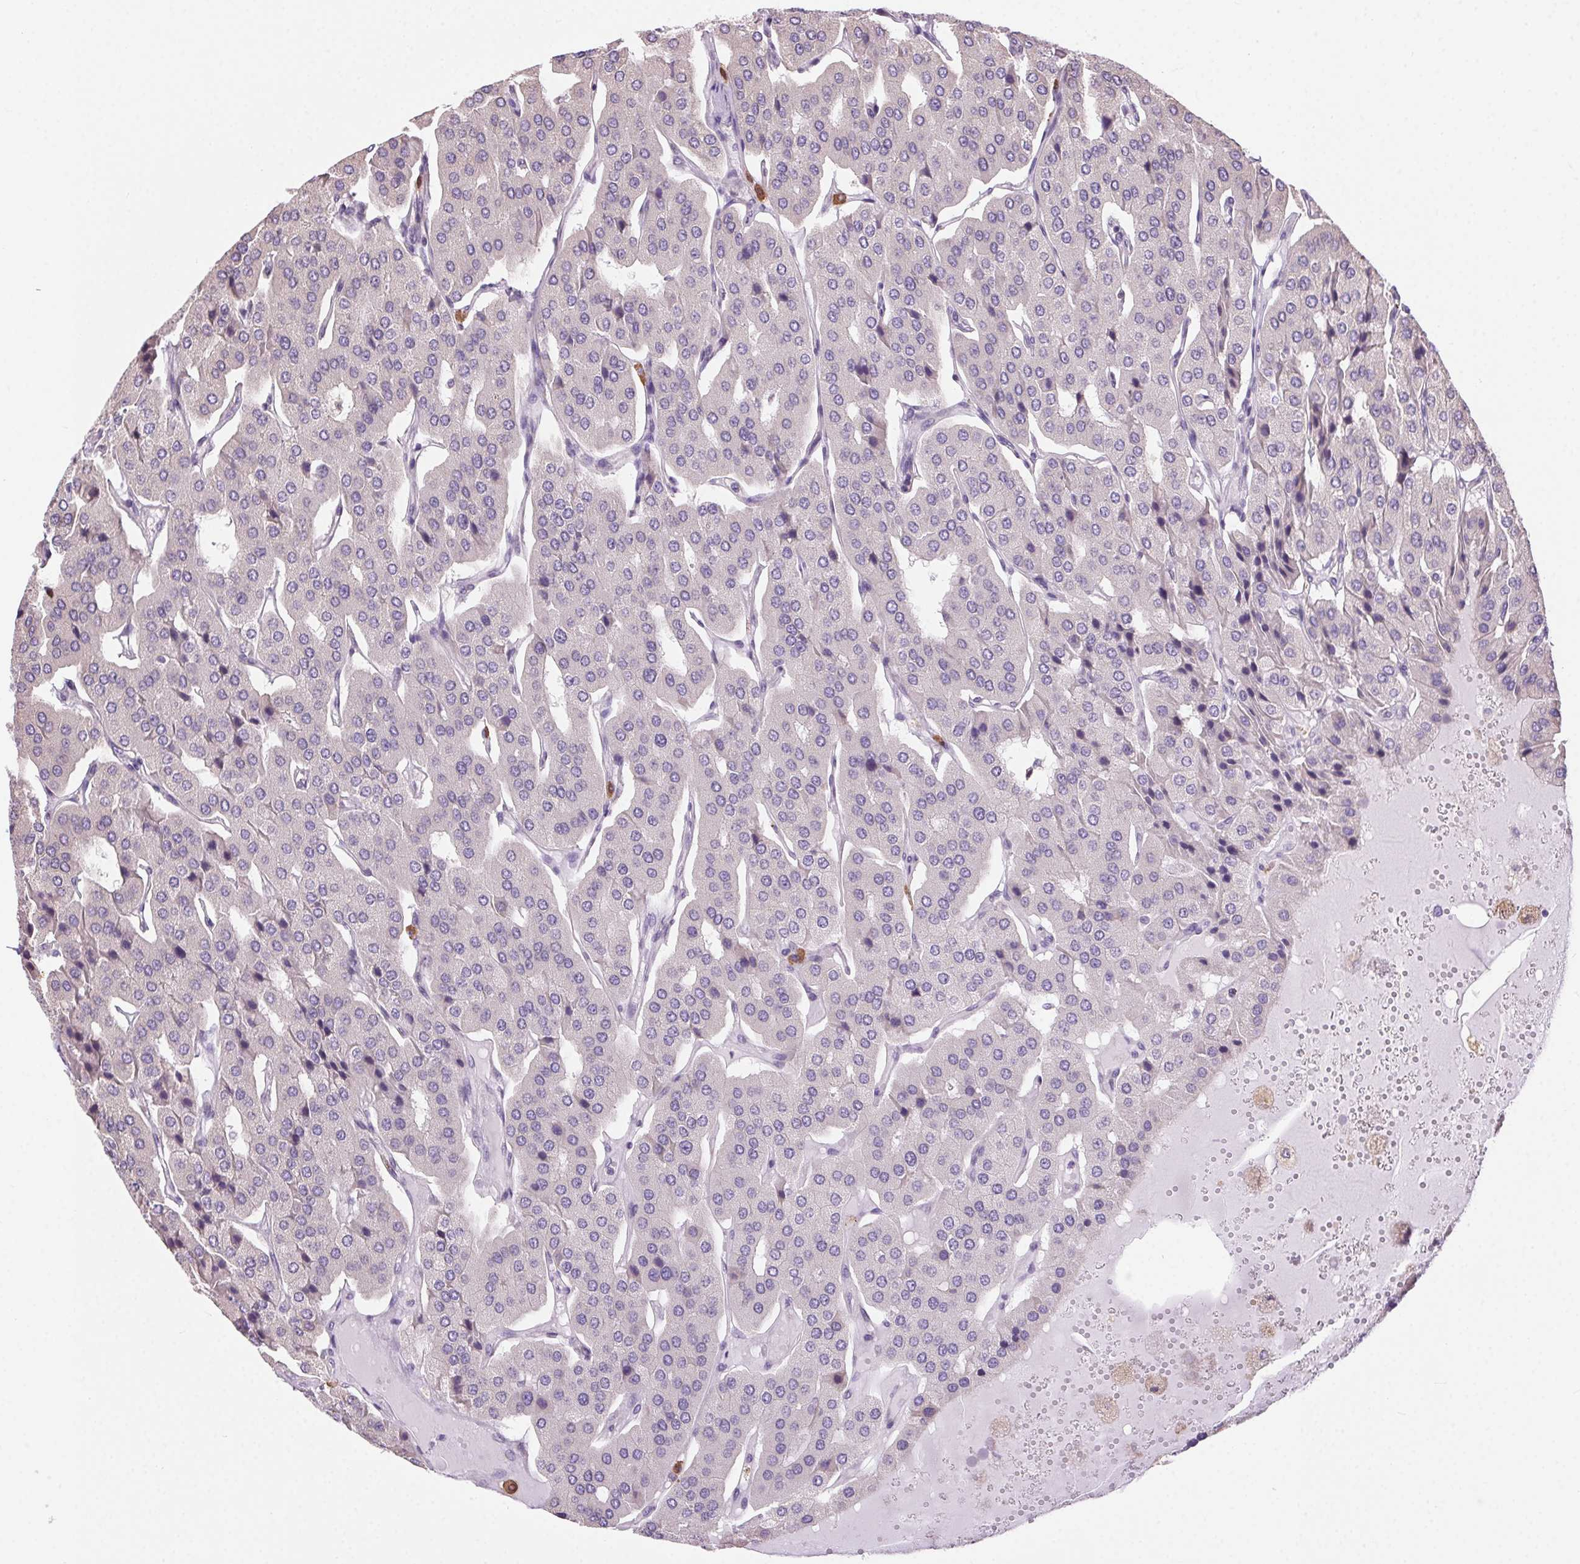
{"staining": {"intensity": "negative", "quantity": "none", "location": "none"}, "tissue": "parathyroid gland", "cell_type": "Glandular cells", "image_type": "normal", "snomed": [{"axis": "morphology", "description": "Normal tissue, NOS"}, {"axis": "morphology", "description": "Adenoma, NOS"}, {"axis": "topography", "description": "Parathyroid gland"}], "caption": "High power microscopy micrograph of an immunohistochemistry photomicrograph of unremarkable parathyroid gland, revealing no significant positivity in glandular cells.", "gene": "SNX31", "patient": {"sex": "female", "age": 86}}